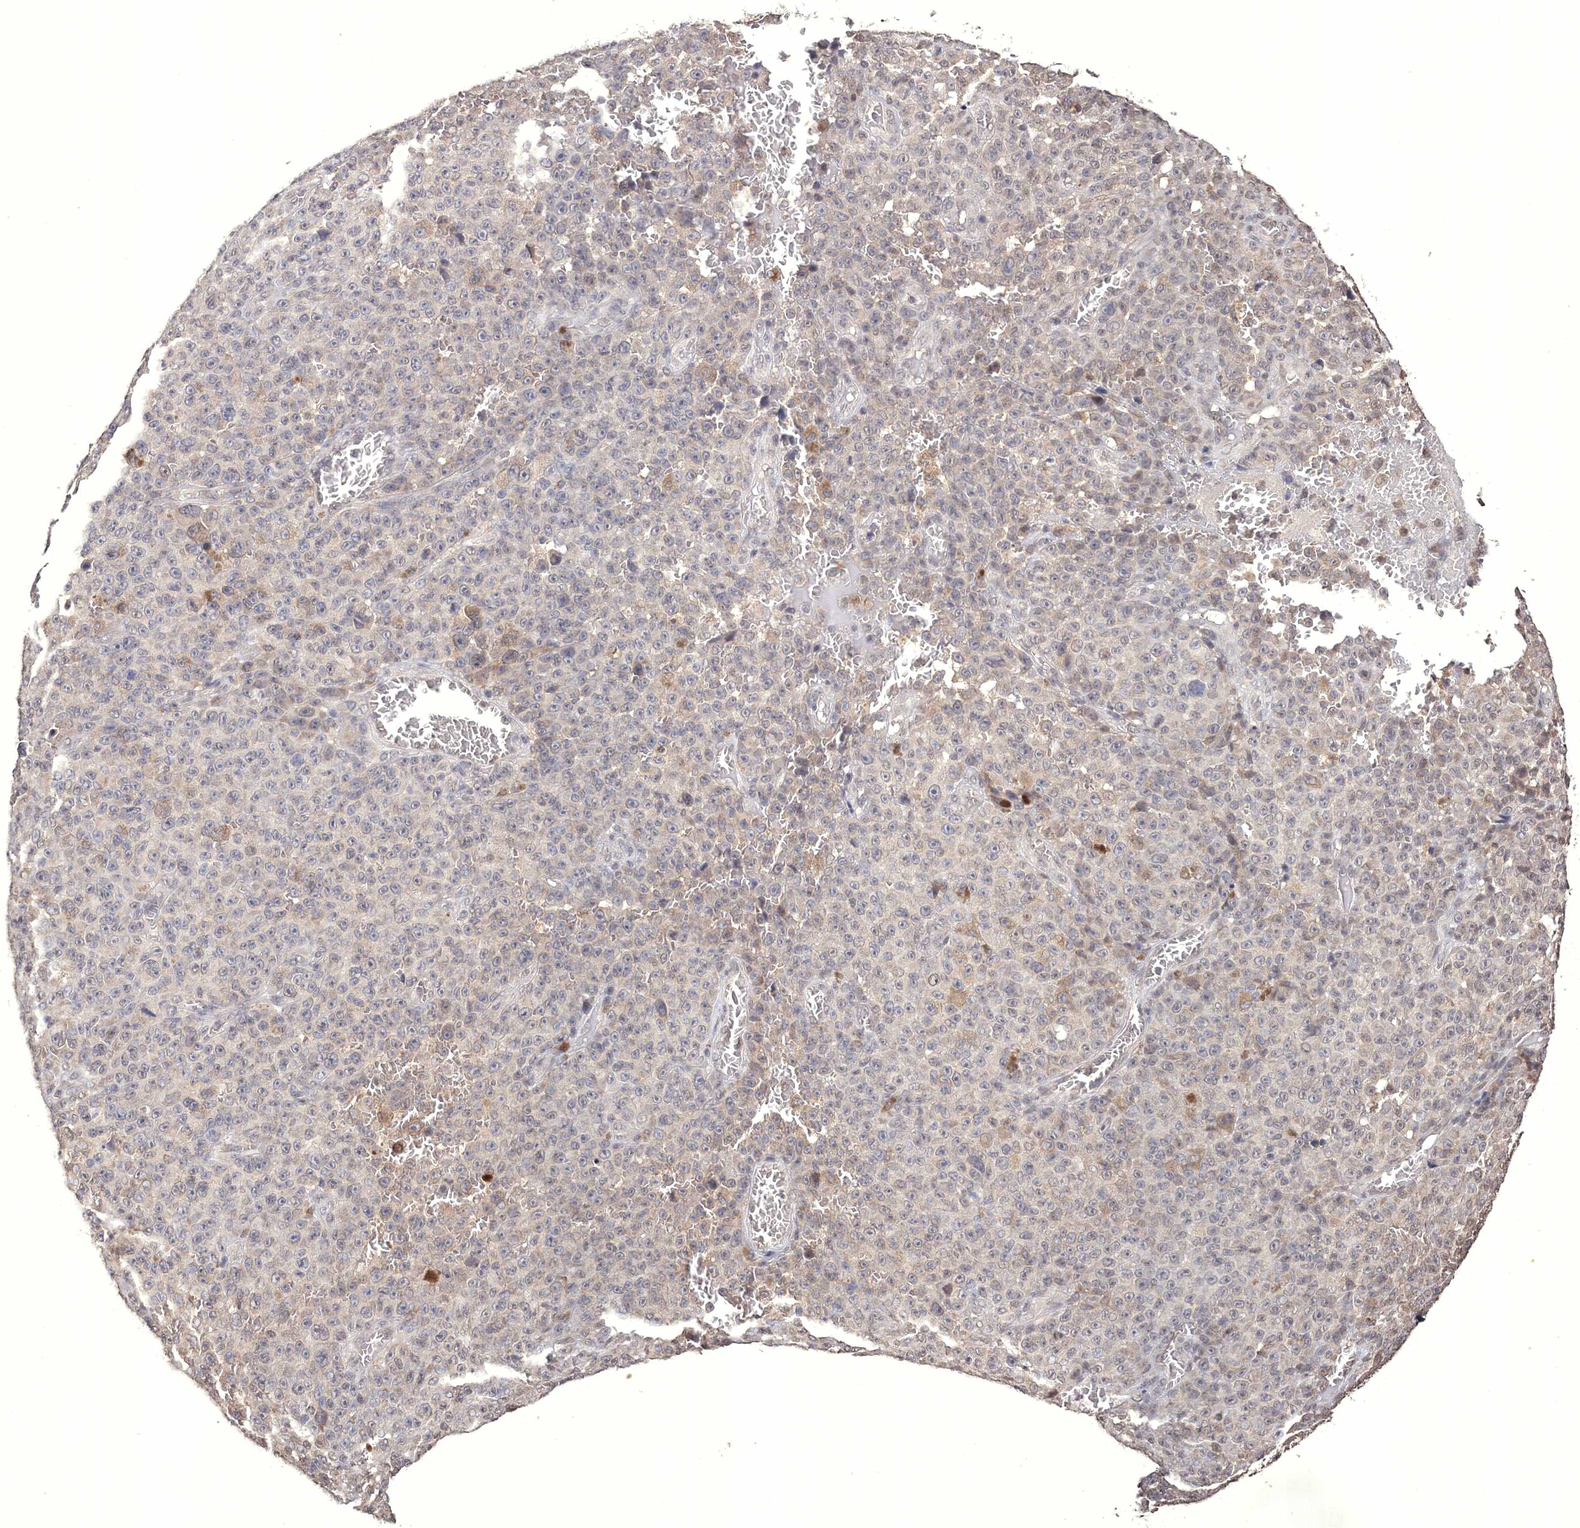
{"staining": {"intensity": "negative", "quantity": "none", "location": "none"}, "tissue": "melanoma", "cell_type": "Tumor cells", "image_type": "cancer", "snomed": [{"axis": "morphology", "description": "Malignant melanoma, NOS"}, {"axis": "topography", "description": "Skin"}], "caption": "IHC photomicrograph of human malignant melanoma stained for a protein (brown), which demonstrates no staining in tumor cells.", "gene": "GPN1", "patient": {"sex": "female", "age": 82}}